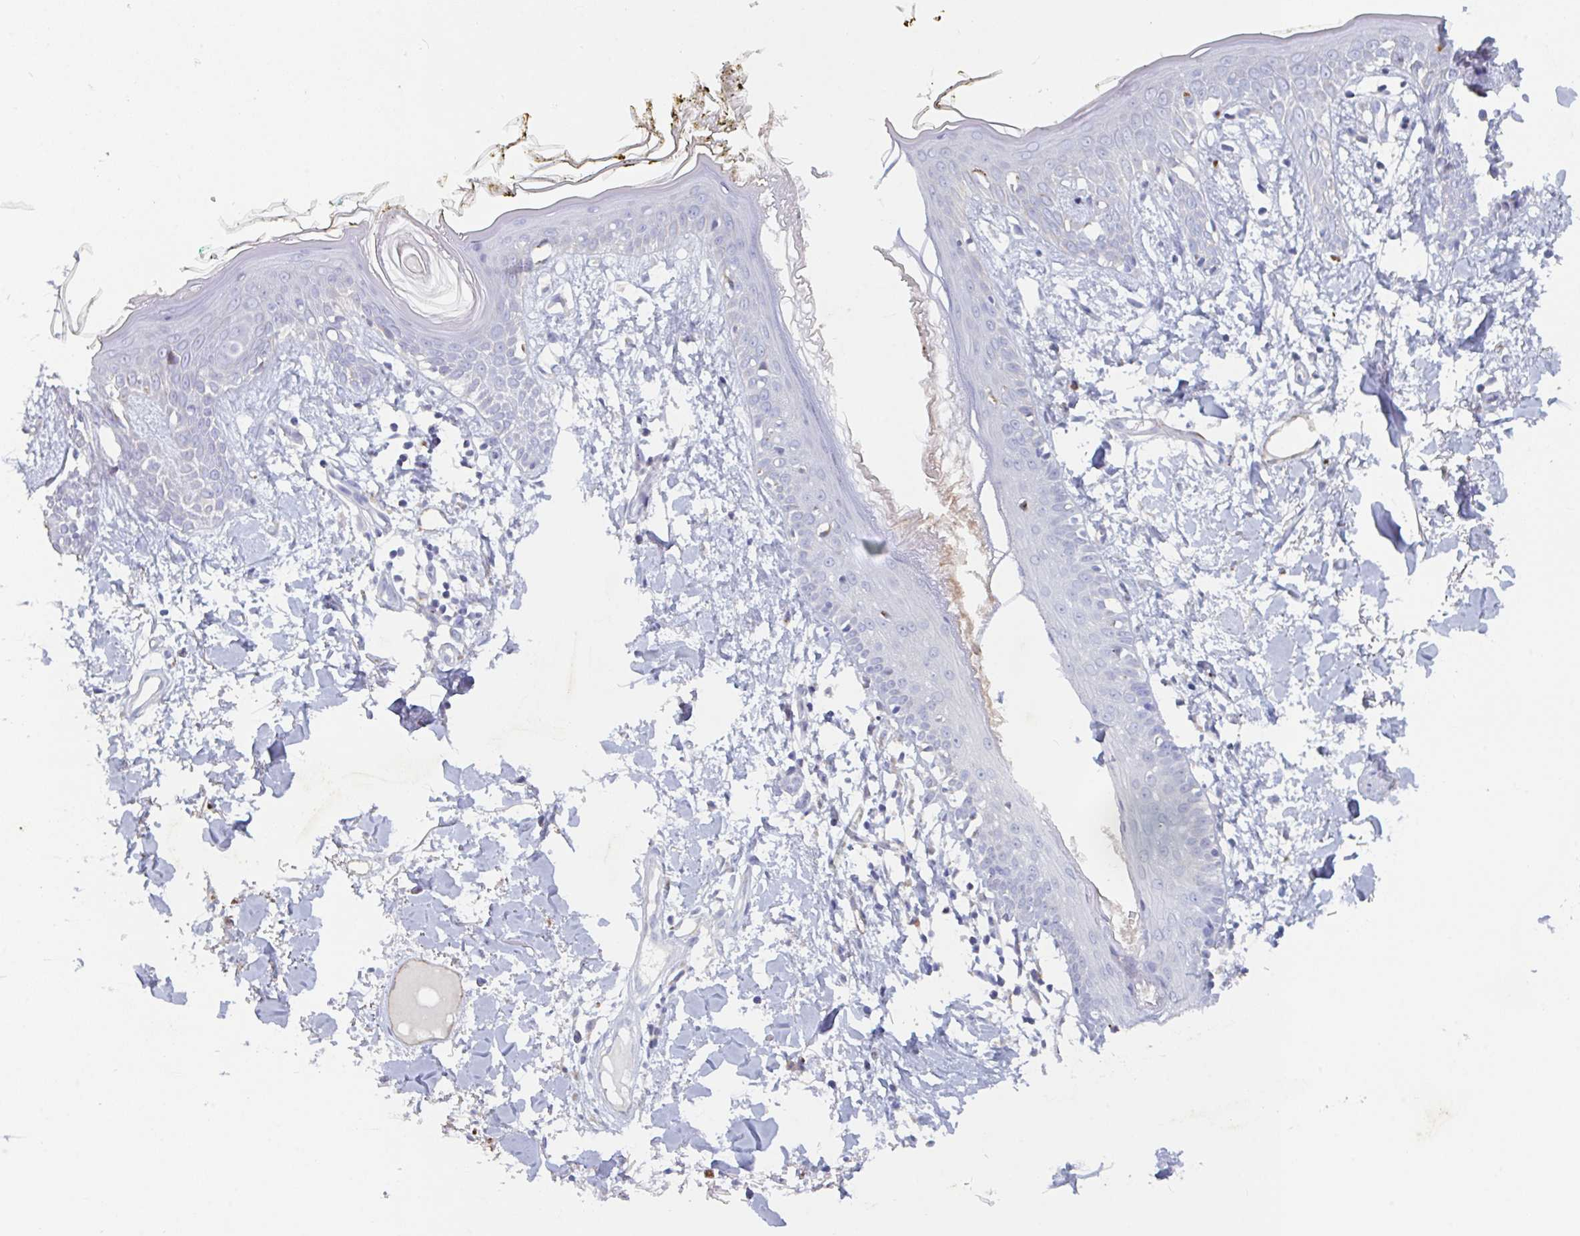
{"staining": {"intensity": "negative", "quantity": "none", "location": "none"}, "tissue": "skin", "cell_type": "Fibroblasts", "image_type": "normal", "snomed": [{"axis": "morphology", "description": "Normal tissue, NOS"}, {"axis": "topography", "description": "Skin"}], "caption": "IHC image of unremarkable human skin stained for a protein (brown), which displays no staining in fibroblasts.", "gene": "MANBA", "patient": {"sex": "female", "age": 34}}